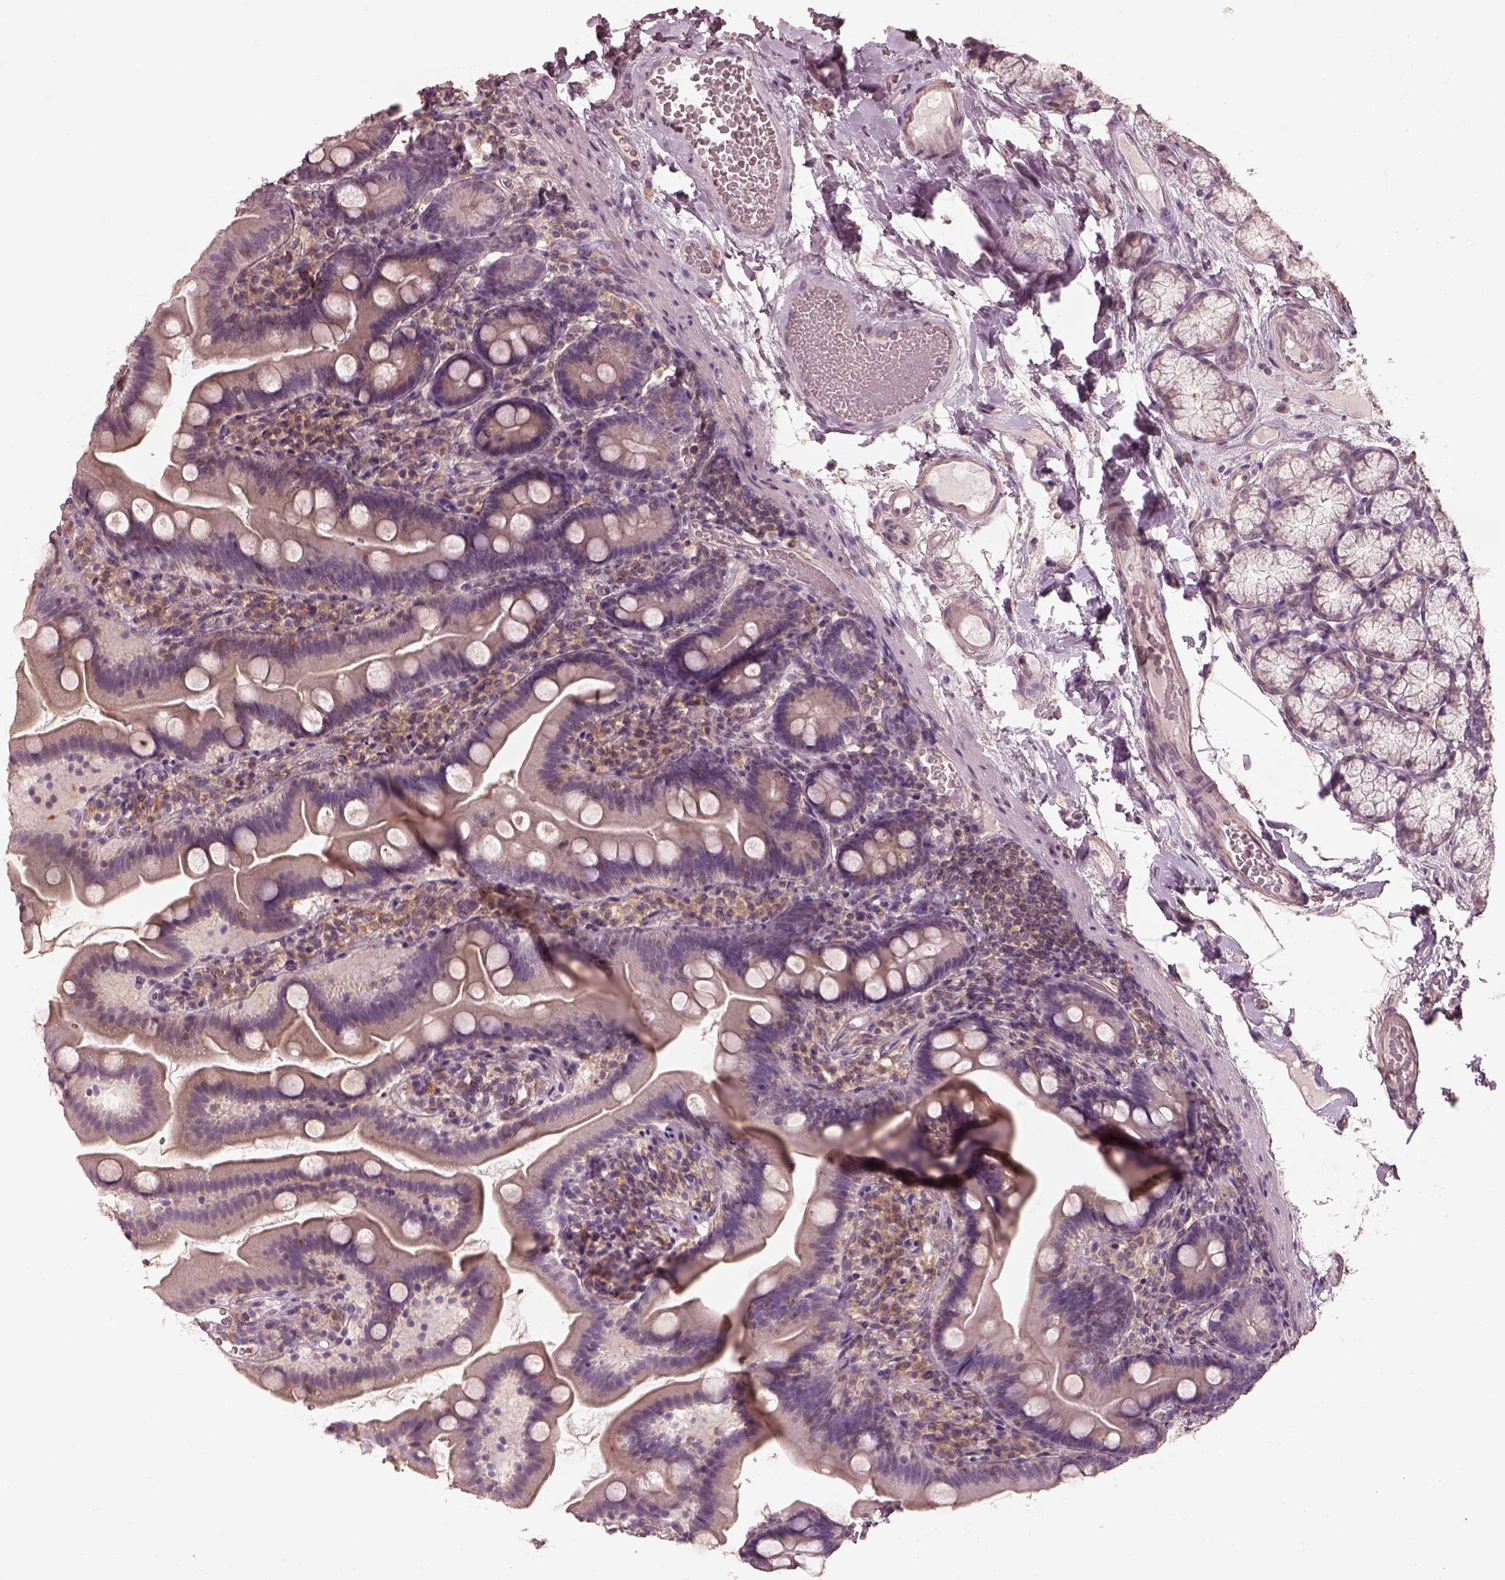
{"staining": {"intensity": "negative", "quantity": "none", "location": "none"}, "tissue": "duodenum", "cell_type": "Glandular cells", "image_type": "normal", "snomed": [{"axis": "morphology", "description": "Normal tissue, NOS"}, {"axis": "topography", "description": "Duodenum"}], "caption": "The immunohistochemistry (IHC) photomicrograph has no significant staining in glandular cells of duodenum.", "gene": "PRKACG", "patient": {"sex": "female", "age": 67}}